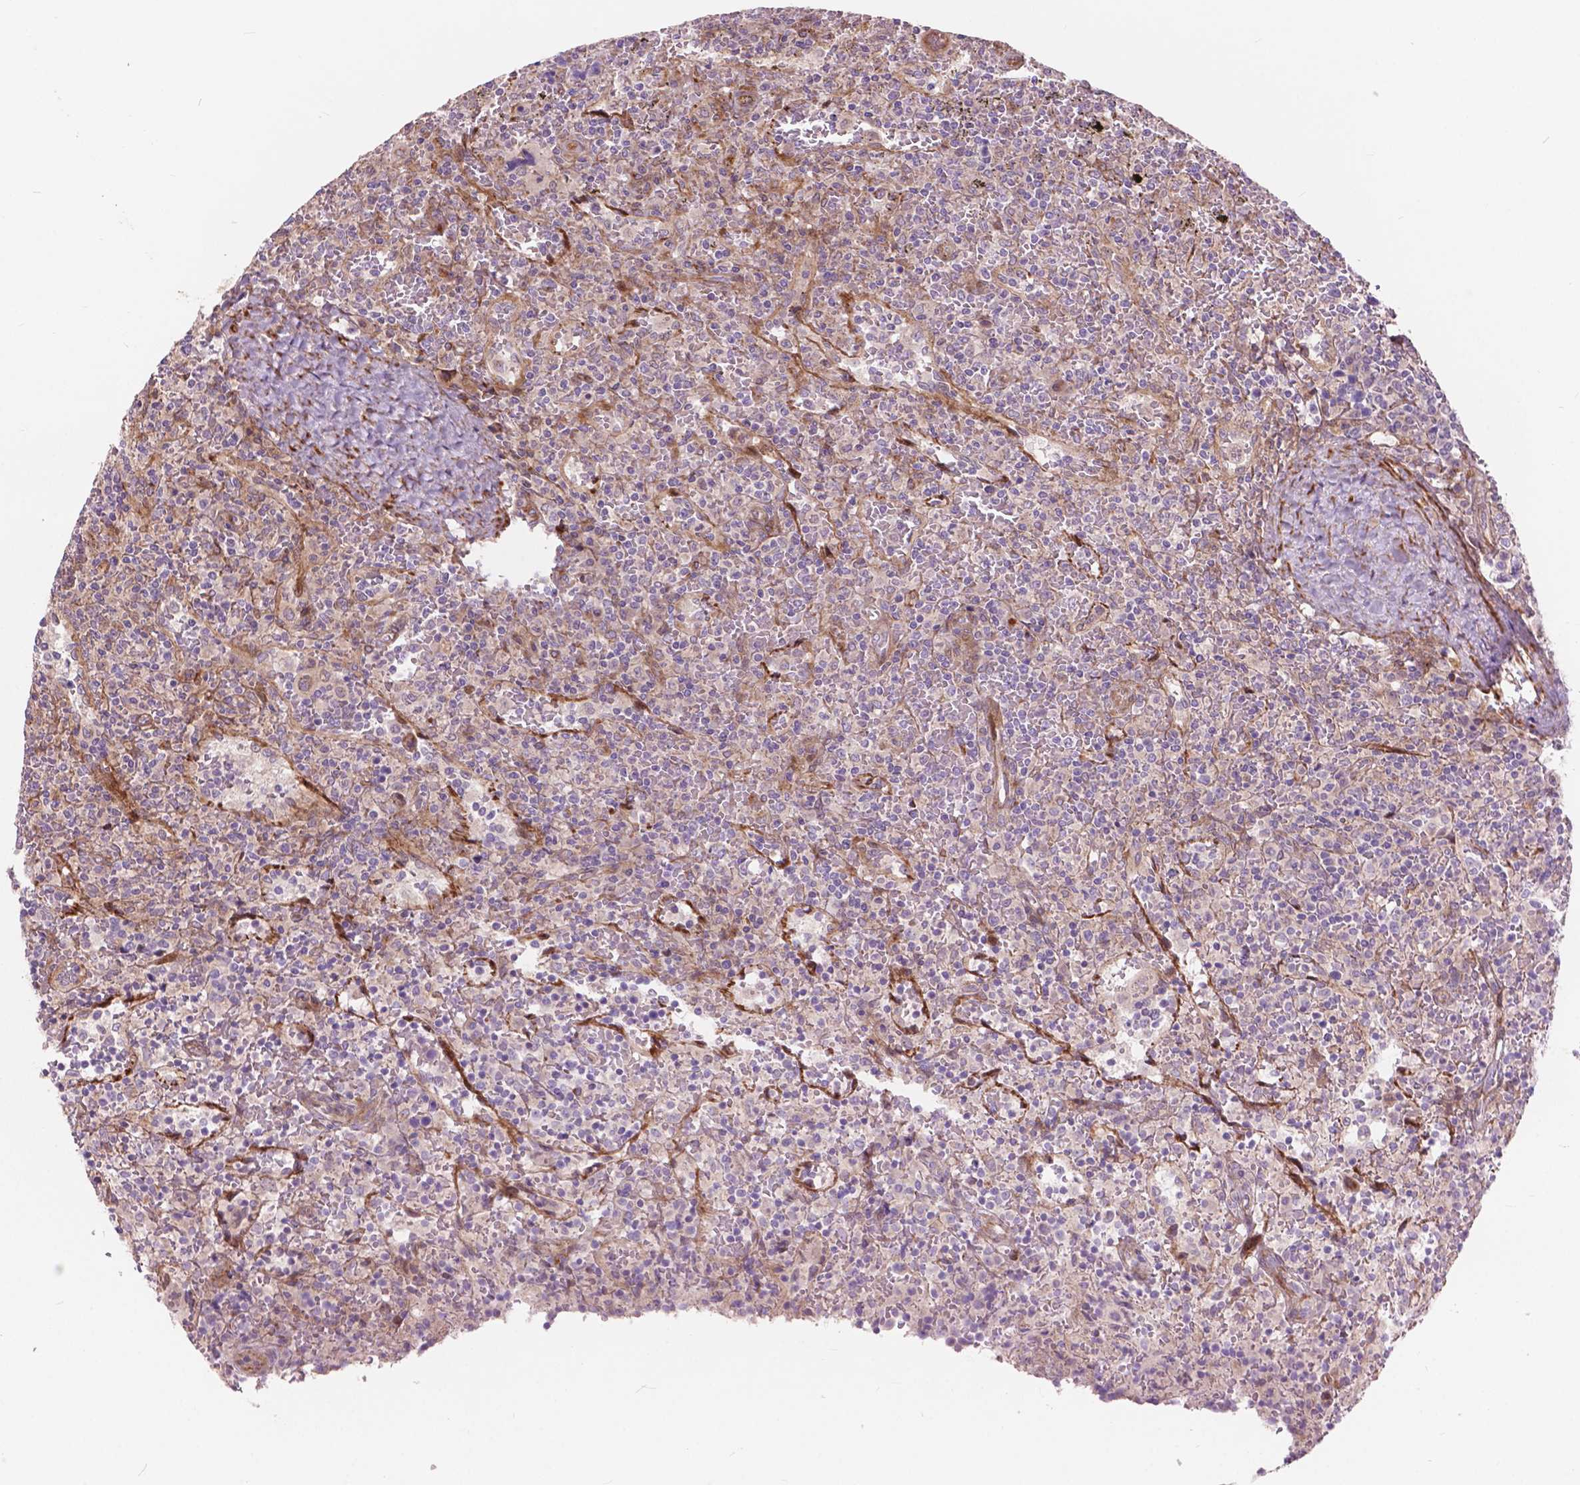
{"staining": {"intensity": "negative", "quantity": "none", "location": "none"}, "tissue": "lymphoma", "cell_type": "Tumor cells", "image_type": "cancer", "snomed": [{"axis": "morphology", "description": "Malignant lymphoma, non-Hodgkin's type, Low grade"}, {"axis": "topography", "description": "Spleen"}], "caption": "An immunohistochemistry image of lymphoma is shown. There is no staining in tumor cells of lymphoma.", "gene": "MORN1", "patient": {"sex": "male", "age": 62}}